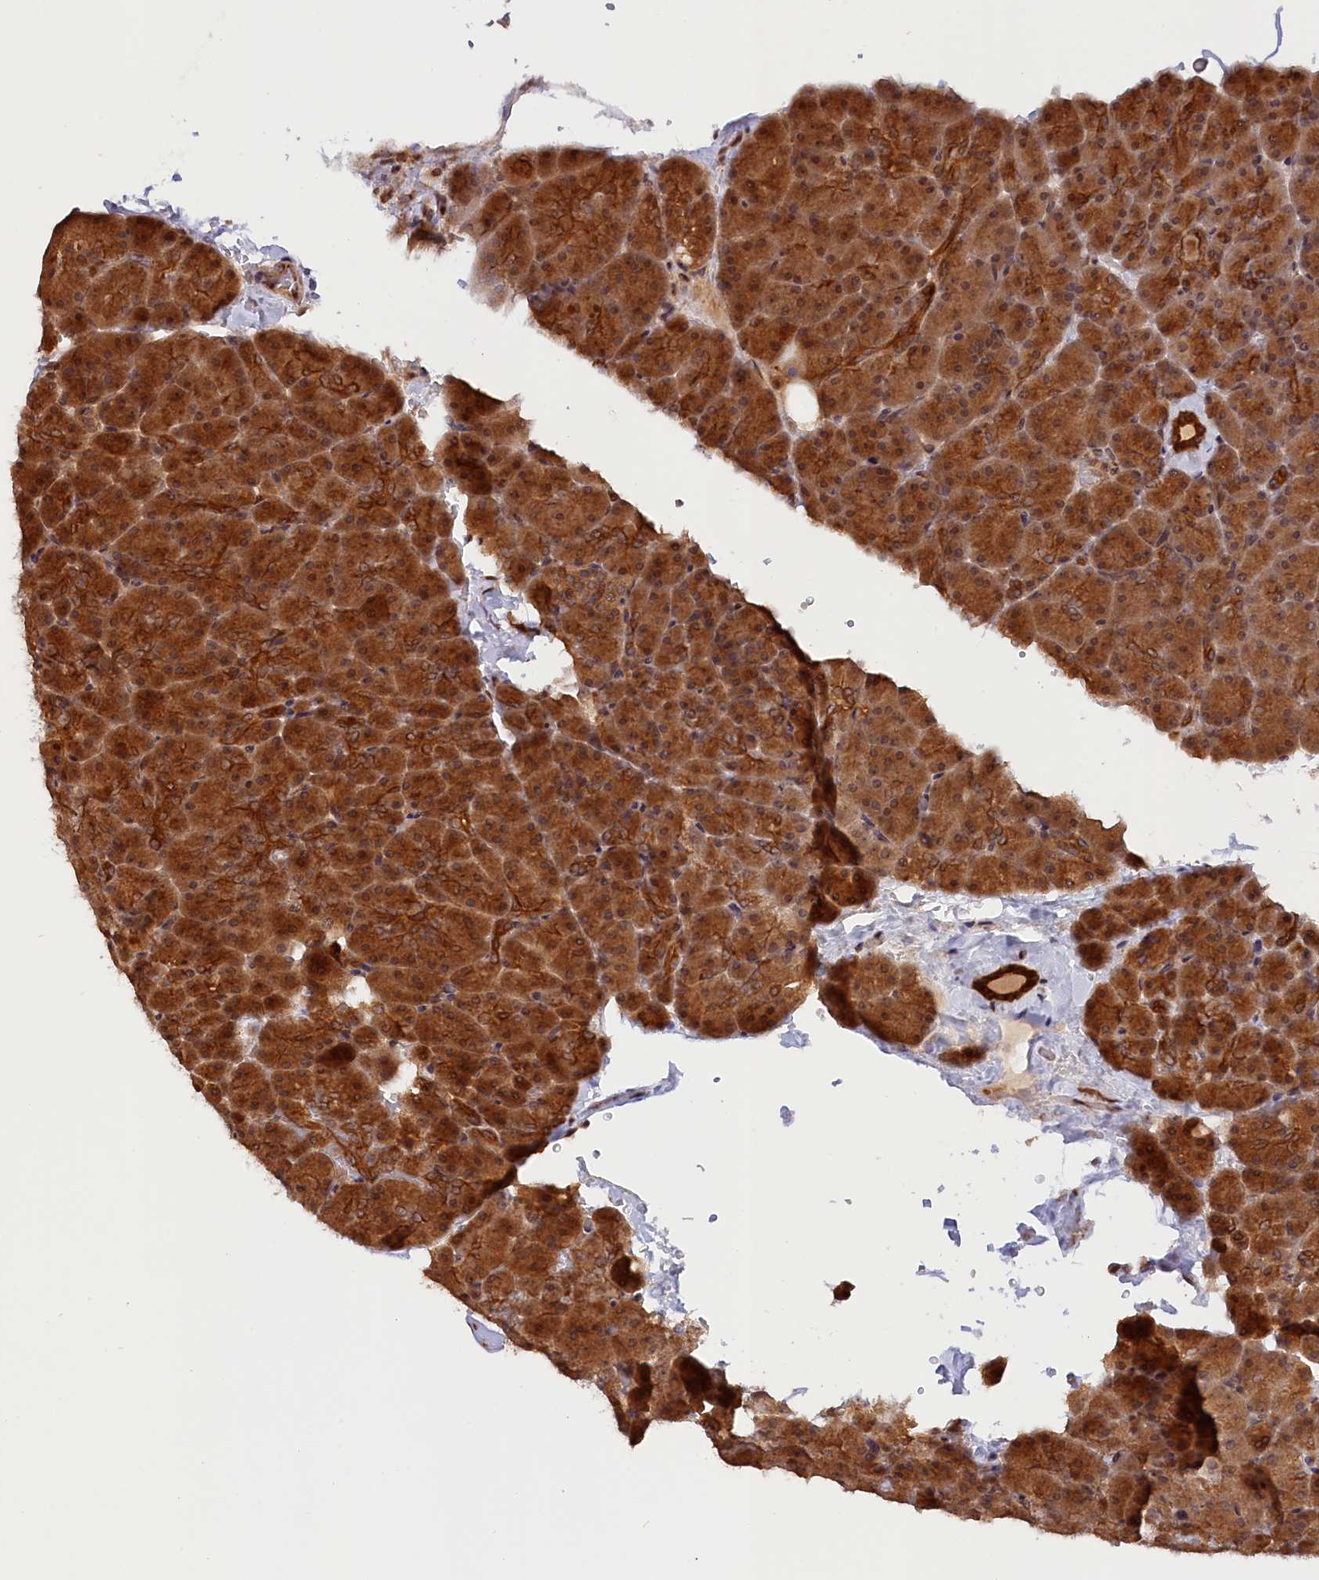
{"staining": {"intensity": "strong", "quantity": ">75%", "location": "cytoplasmic/membranous,nuclear"}, "tissue": "pancreas", "cell_type": "Exocrine glandular cells", "image_type": "normal", "snomed": [{"axis": "morphology", "description": "Normal tissue, NOS"}, {"axis": "topography", "description": "Pancreas"}], "caption": "Immunohistochemistry (IHC) (DAB (3,3'-diaminobenzidine)) staining of benign pancreas shows strong cytoplasmic/membranous,nuclear protein expression in about >75% of exocrine glandular cells.", "gene": "ANKRD24", "patient": {"sex": "male", "age": 36}}